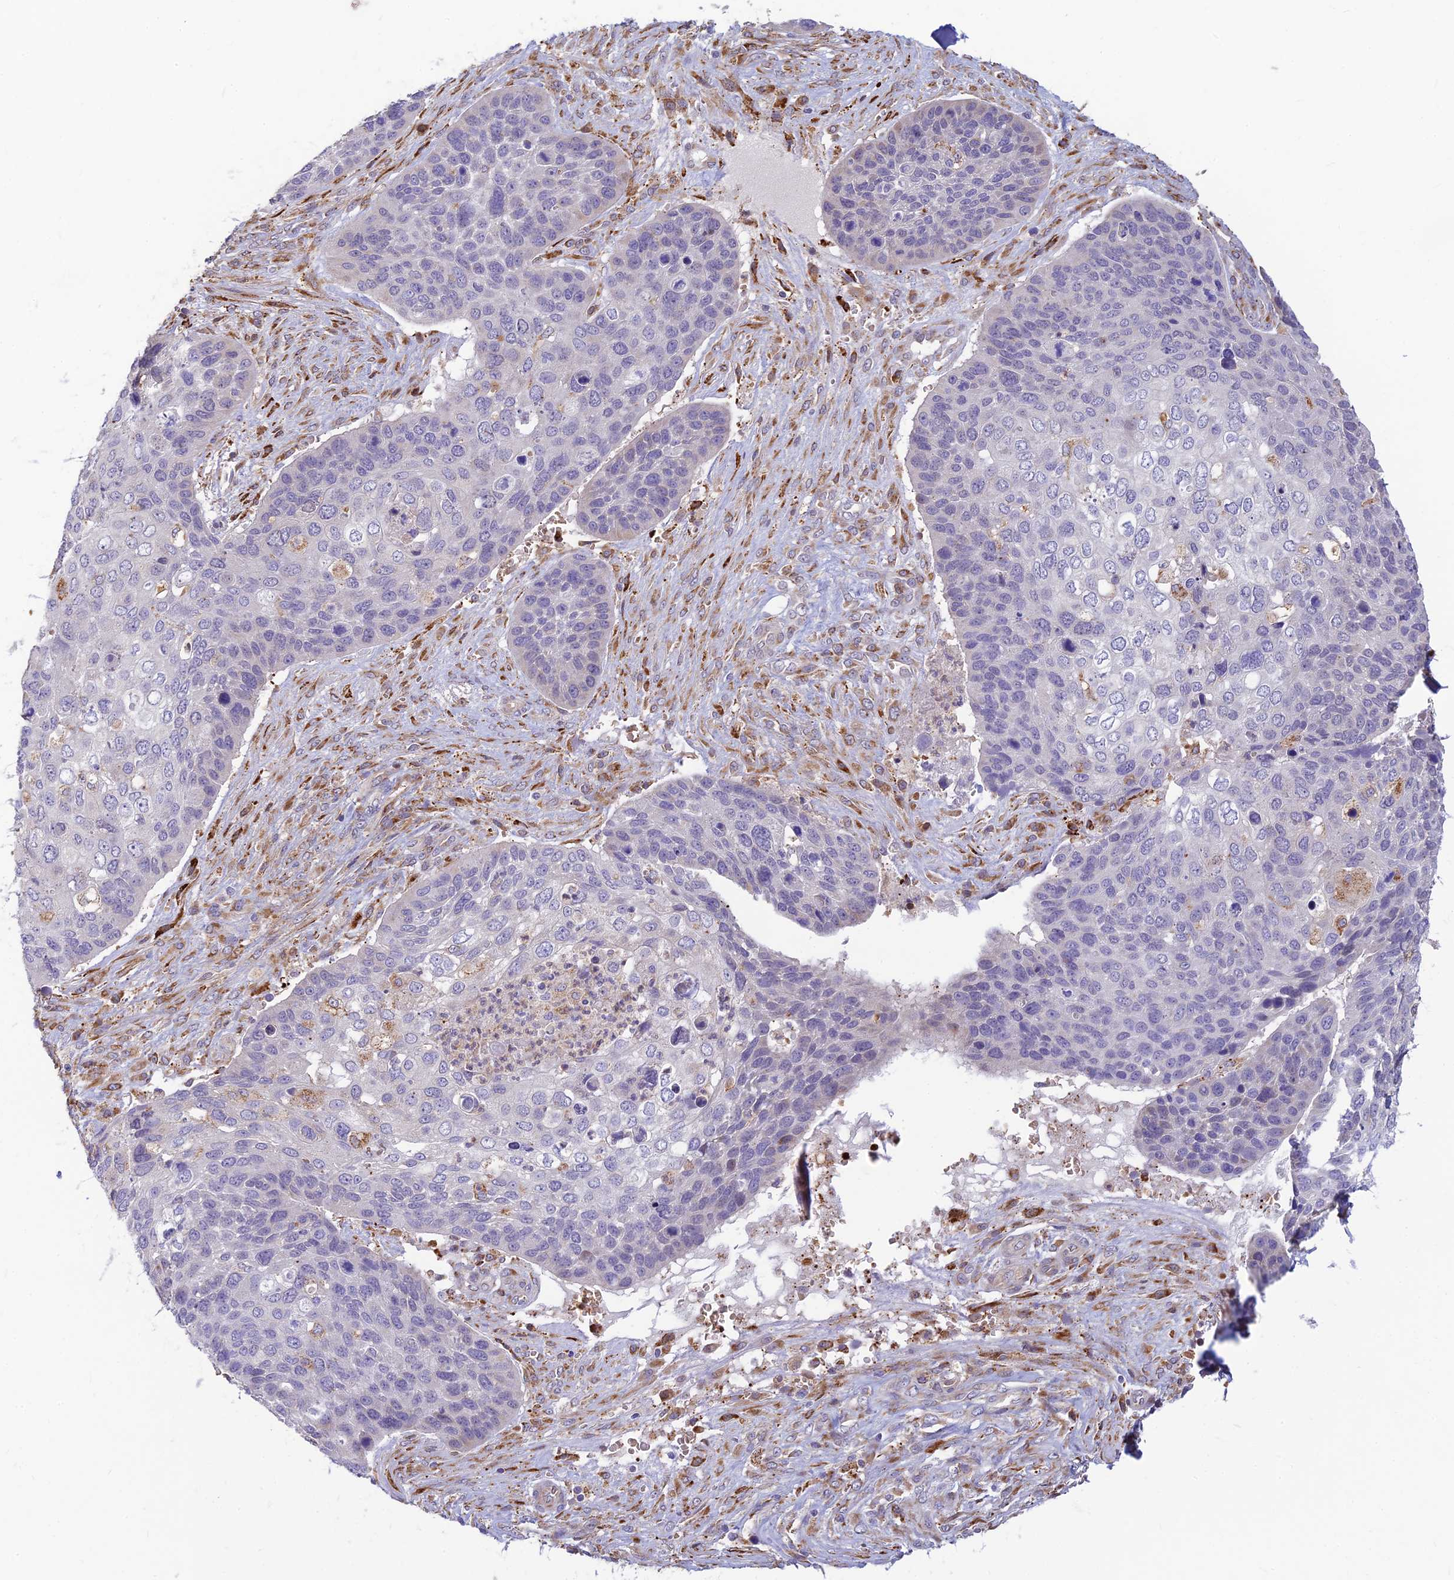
{"staining": {"intensity": "negative", "quantity": "none", "location": "none"}, "tissue": "skin cancer", "cell_type": "Tumor cells", "image_type": "cancer", "snomed": [{"axis": "morphology", "description": "Basal cell carcinoma"}, {"axis": "topography", "description": "Skin"}], "caption": "Protein analysis of basal cell carcinoma (skin) displays no significant positivity in tumor cells.", "gene": "UFSP2", "patient": {"sex": "female", "age": 74}}